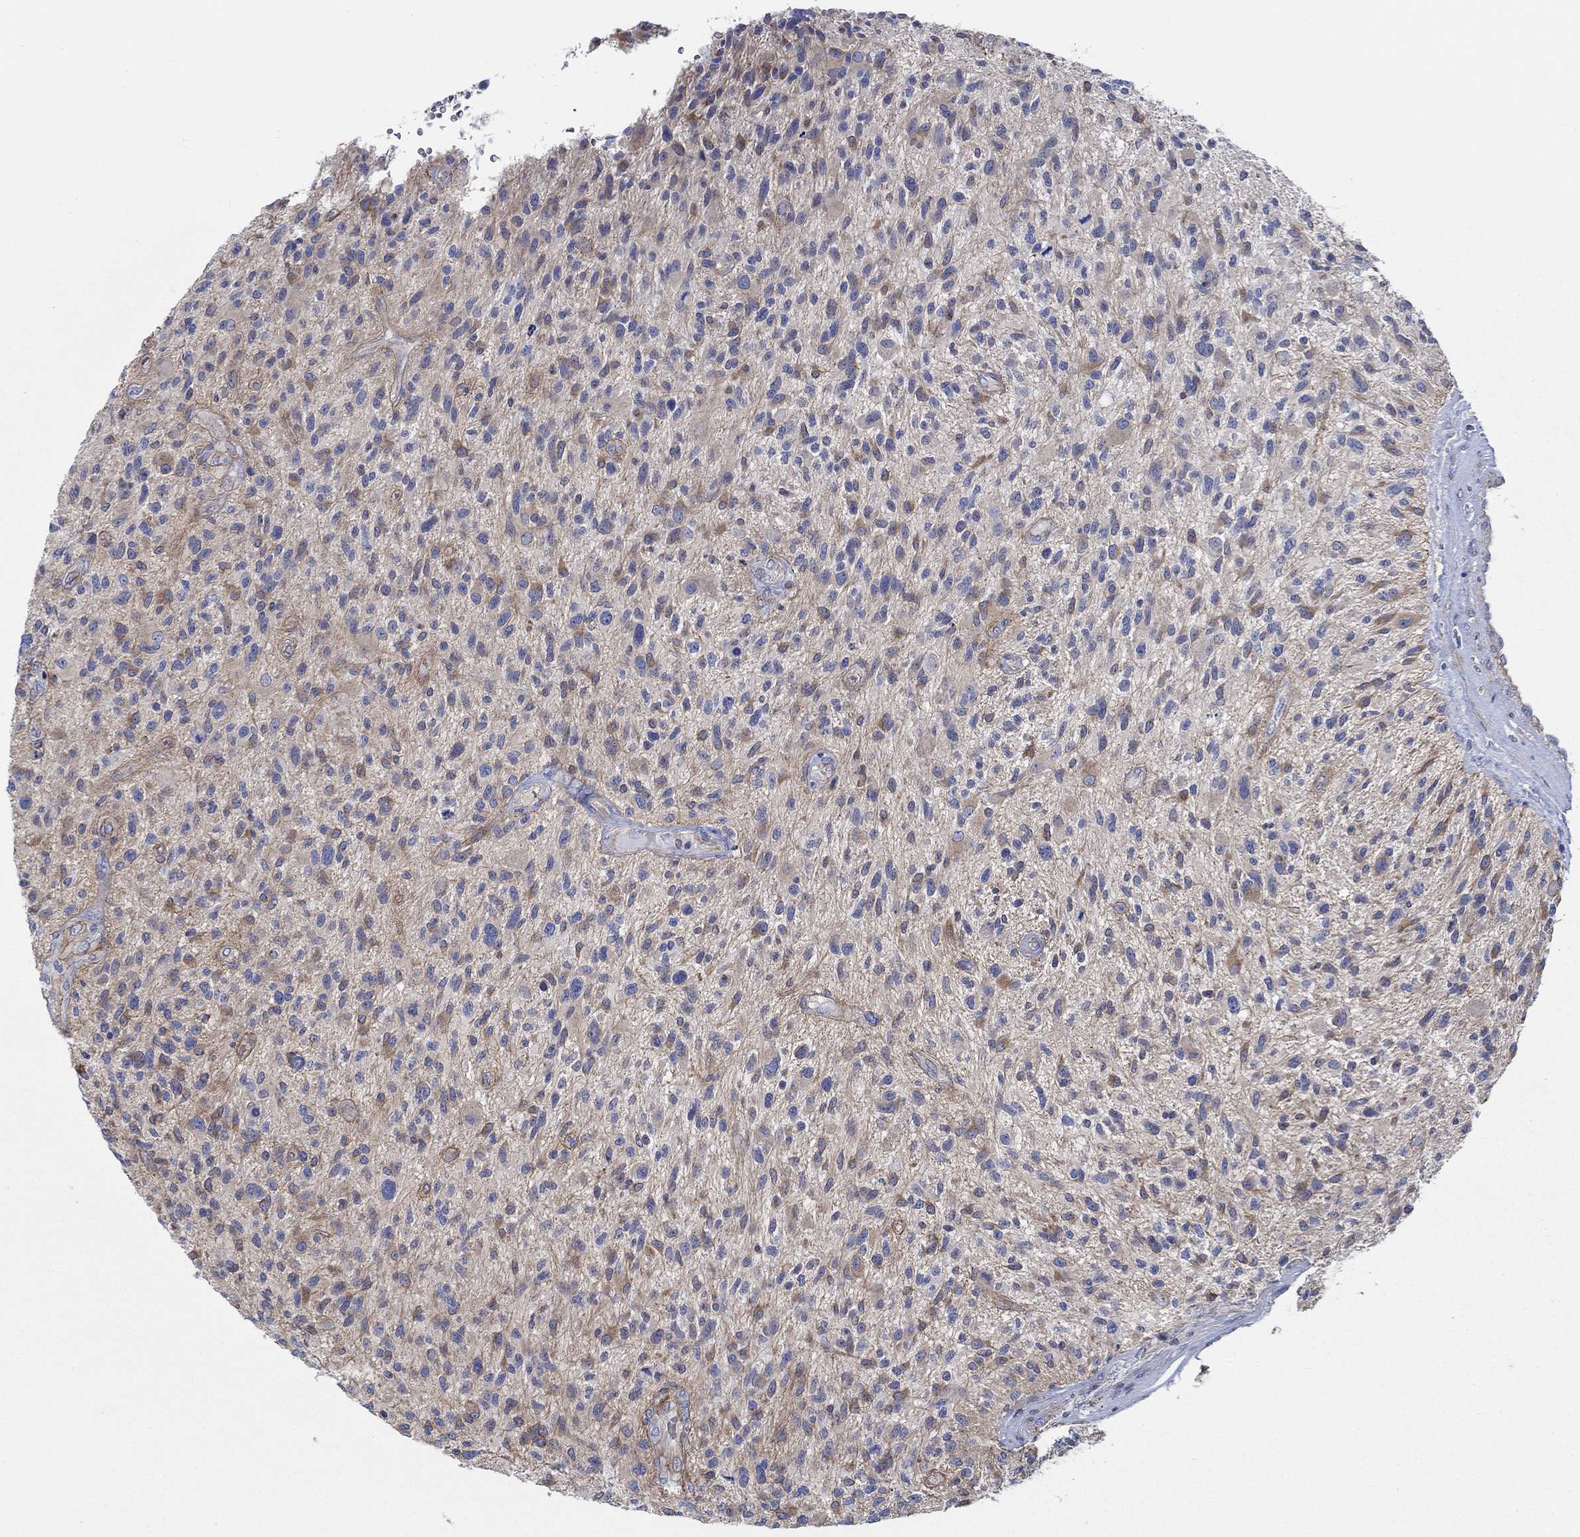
{"staining": {"intensity": "moderate", "quantity": "<25%", "location": "cytoplasmic/membranous"}, "tissue": "glioma", "cell_type": "Tumor cells", "image_type": "cancer", "snomed": [{"axis": "morphology", "description": "Glioma, malignant, High grade"}, {"axis": "topography", "description": "Brain"}], "caption": "A low amount of moderate cytoplasmic/membranous positivity is appreciated in approximately <25% of tumor cells in malignant glioma (high-grade) tissue.", "gene": "FMN1", "patient": {"sex": "male", "age": 47}}